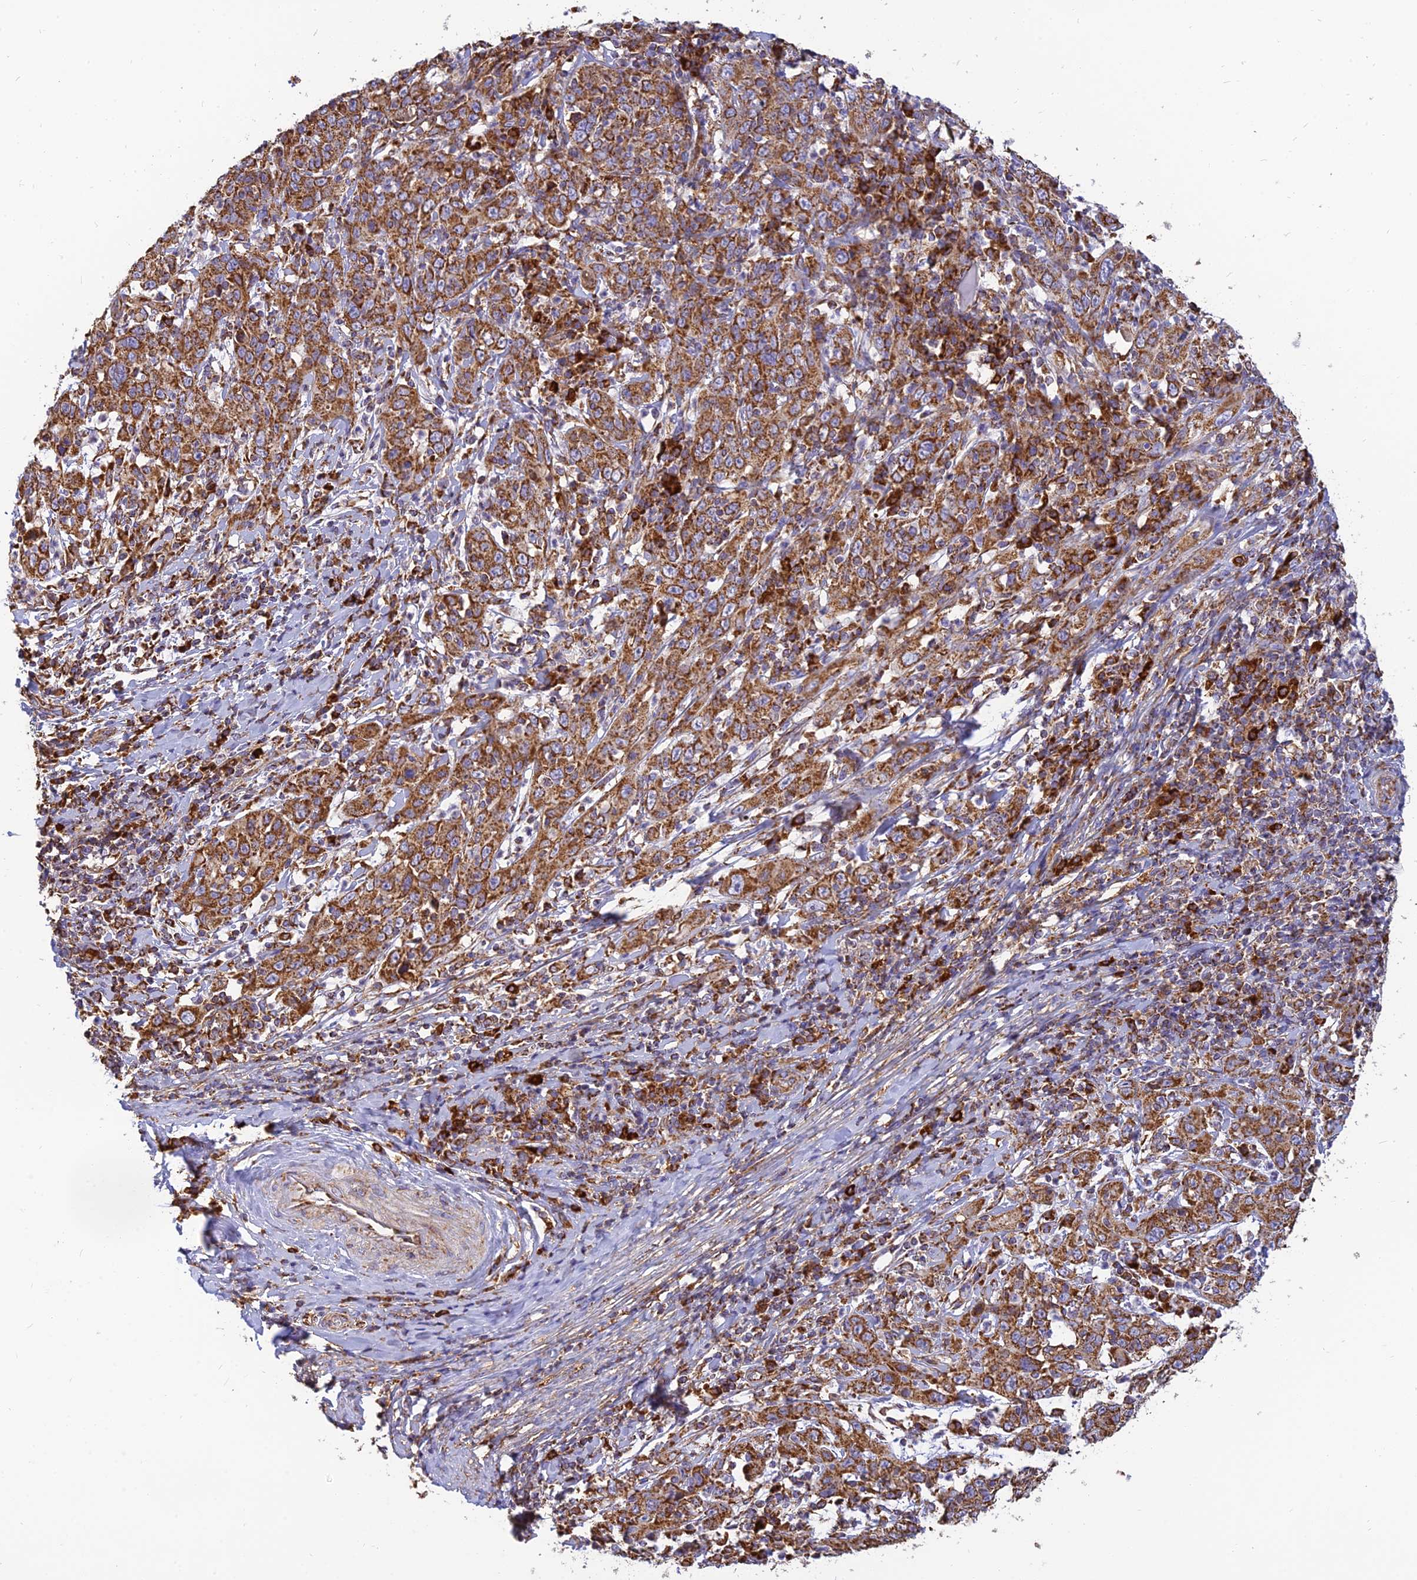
{"staining": {"intensity": "strong", "quantity": ">75%", "location": "cytoplasmic/membranous"}, "tissue": "cervical cancer", "cell_type": "Tumor cells", "image_type": "cancer", "snomed": [{"axis": "morphology", "description": "Squamous cell carcinoma, NOS"}, {"axis": "topography", "description": "Cervix"}], "caption": "Immunohistochemical staining of cervical cancer (squamous cell carcinoma) reveals high levels of strong cytoplasmic/membranous protein staining in approximately >75% of tumor cells.", "gene": "THUMPD2", "patient": {"sex": "female", "age": 46}}